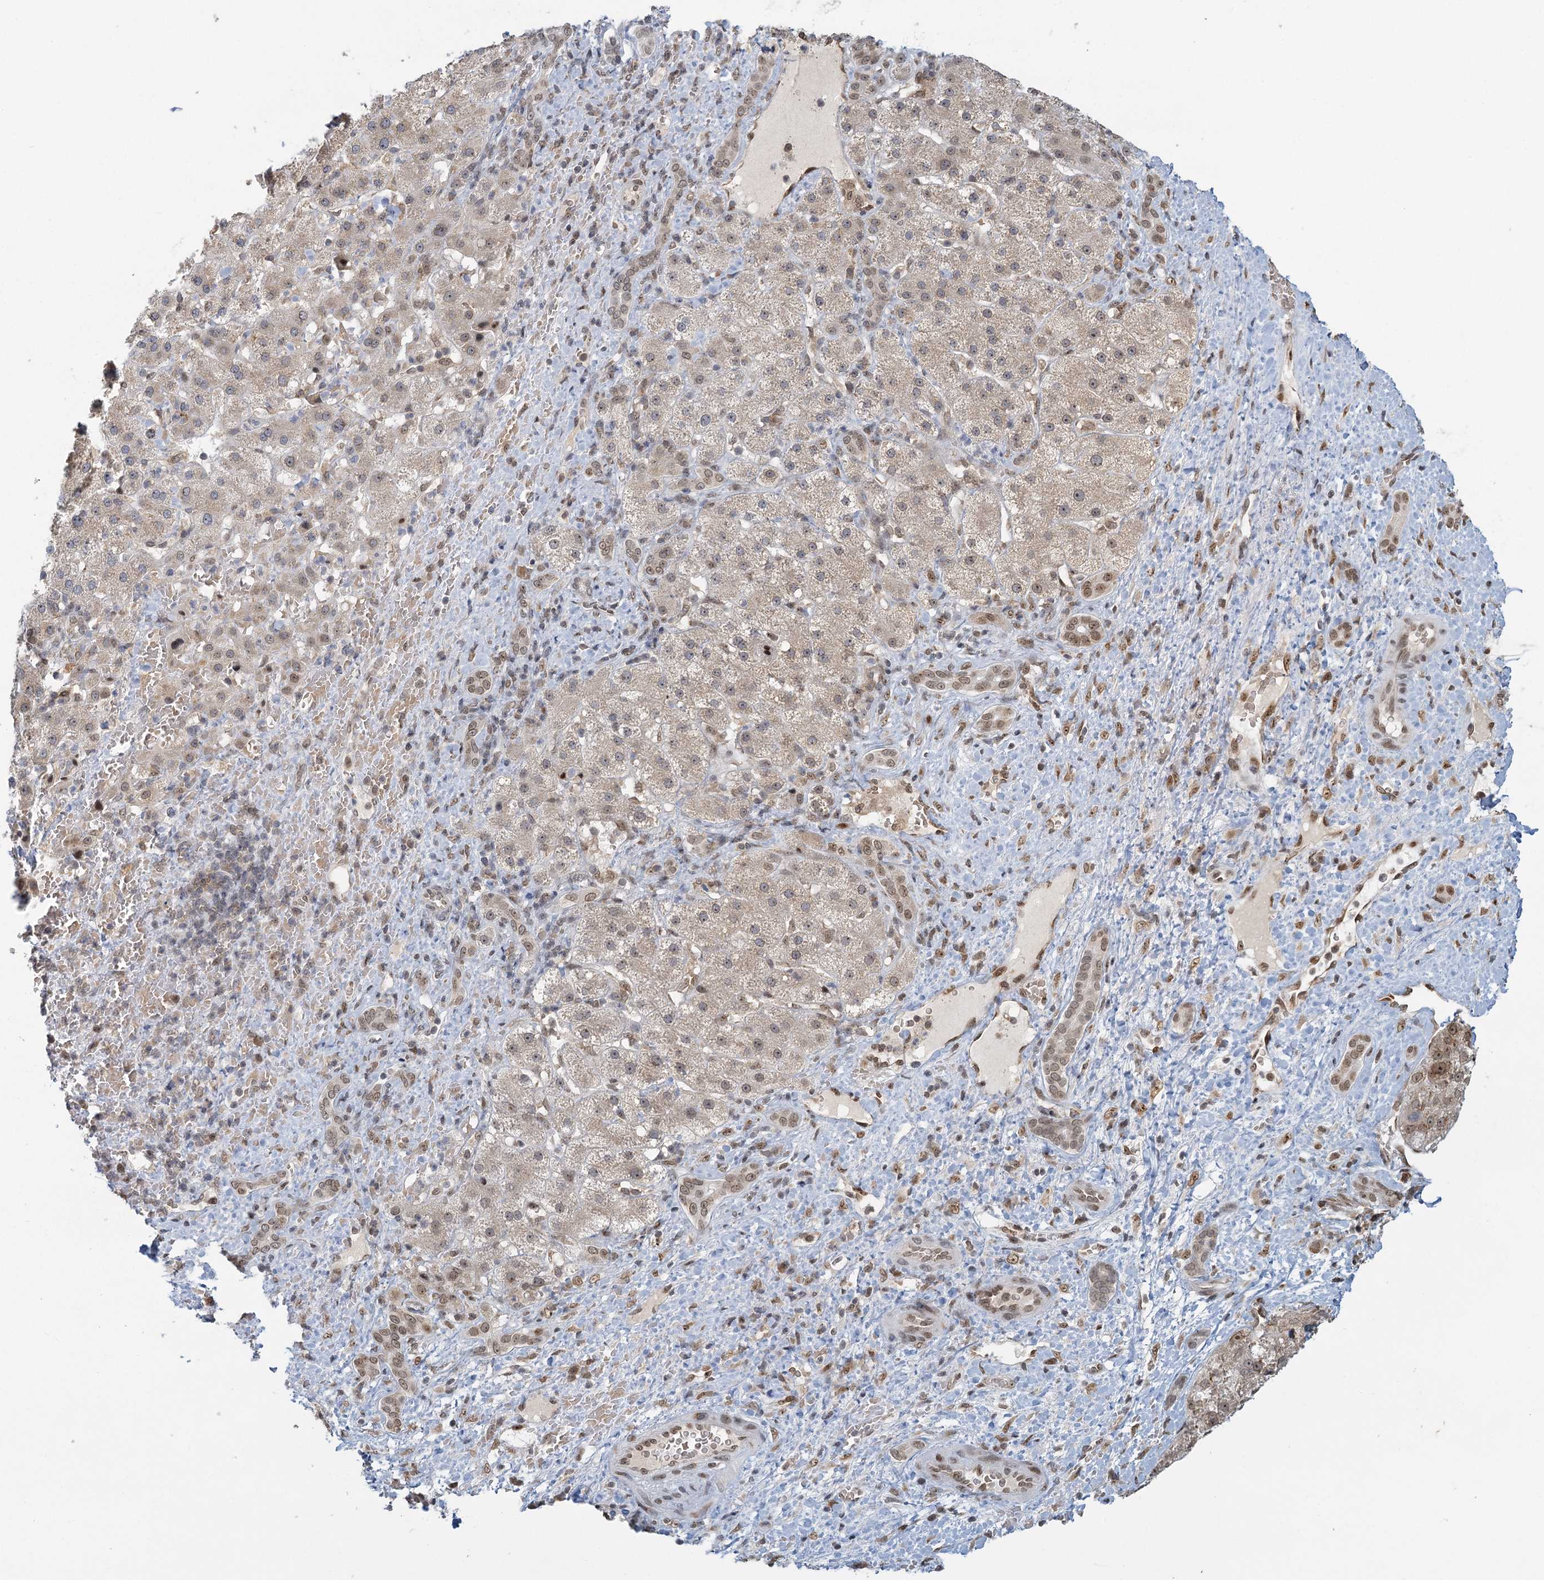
{"staining": {"intensity": "weak", "quantity": ">75%", "location": "cytoplasmic/membranous,nuclear"}, "tissue": "liver cancer", "cell_type": "Tumor cells", "image_type": "cancer", "snomed": [{"axis": "morphology", "description": "Normal tissue, NOS"}, {"axis": "morphology", "description": "Carcinoma, Hepatocellular, NOS"}, {"axis": "topography", "description": "Liver"}], "caption": "Immunohistochemical staining of human liver hepatocellular carcinoma displays weak cytoplasmic/membranous and nuclear protein expression in approximately >75% of tumor cells. The staining was performed using DAB, with brown indicating positive protein expression. Nuclei are stained blue with hematoxylin.", "gene": "TREX1", "patient": {"sex": "male", "age": 57}}